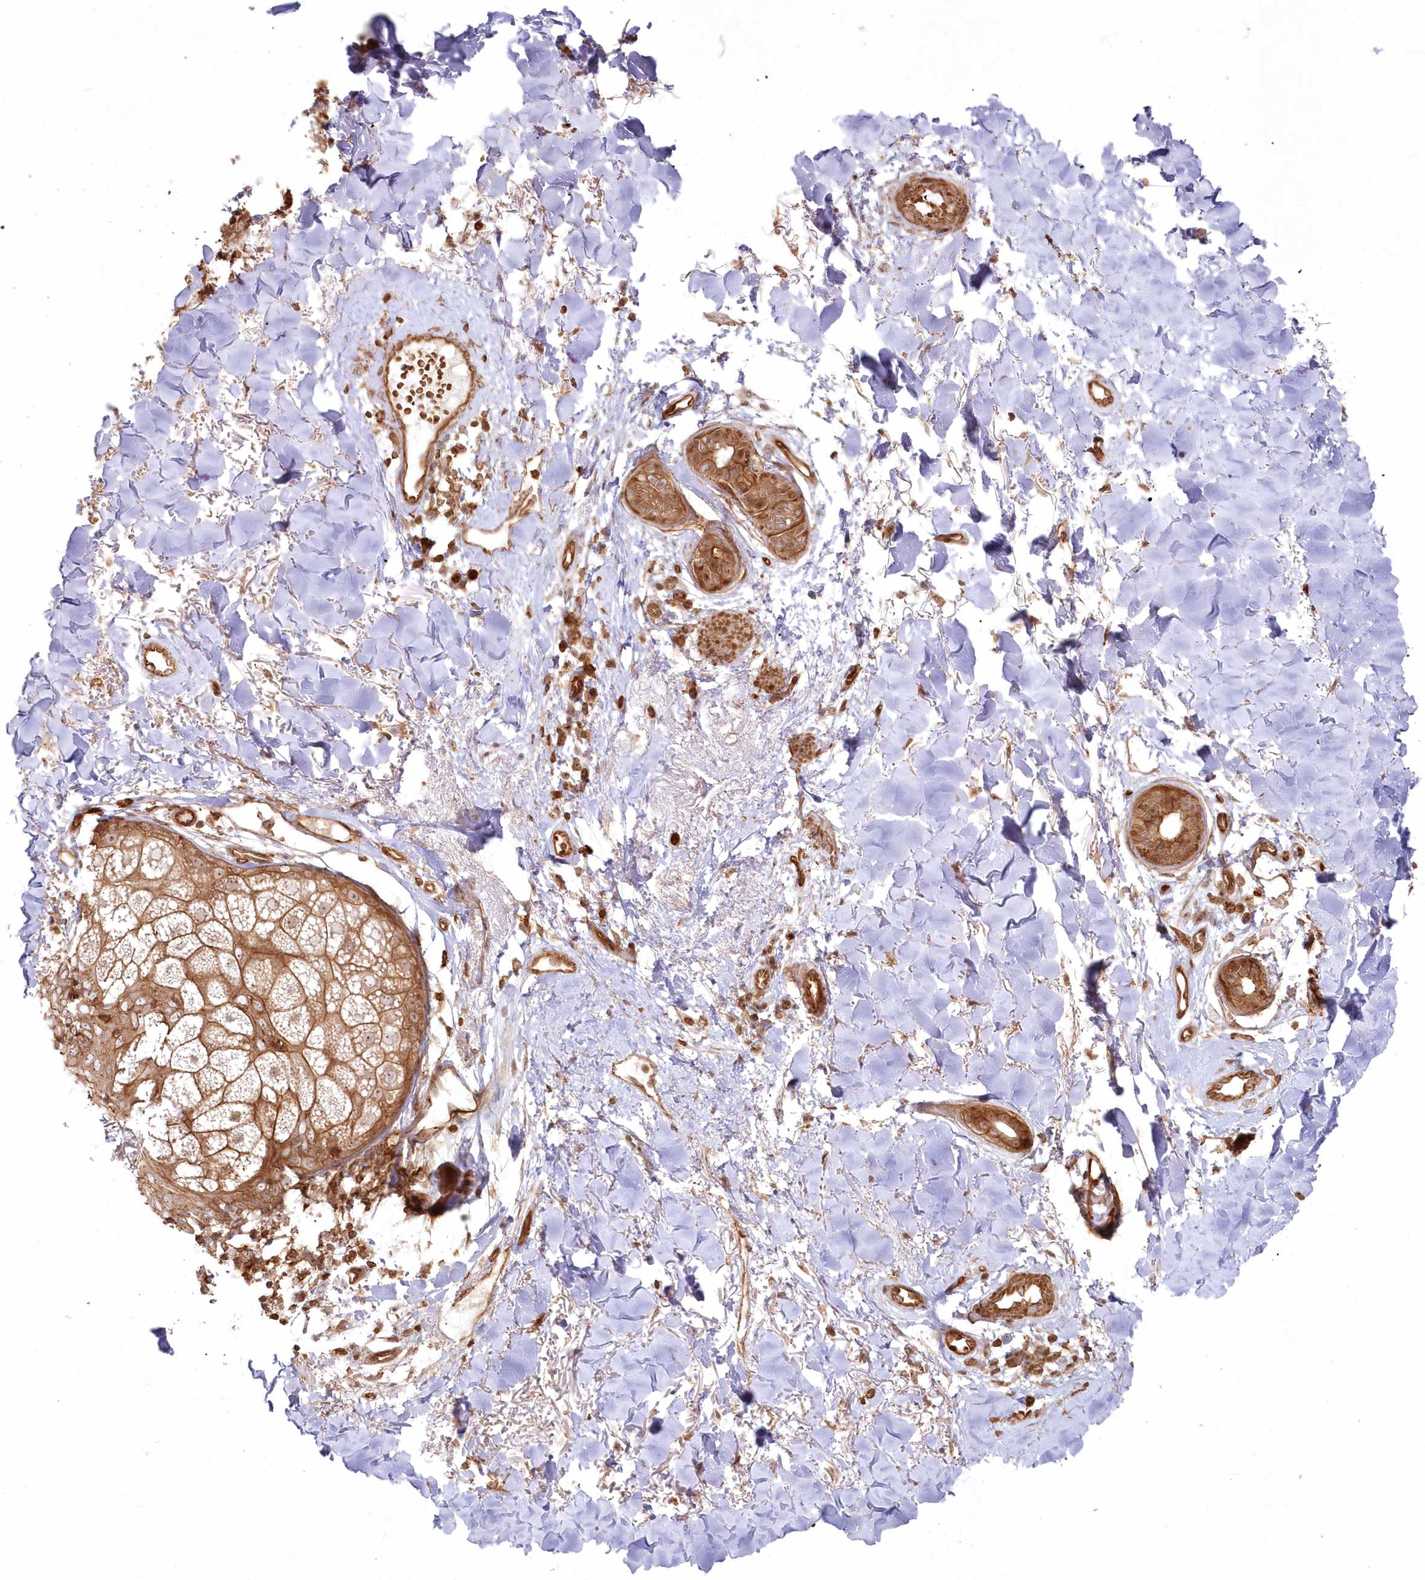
{"staining": {"intensity": "moderate", "quantity": ">75%", "location": "cytoplasmic/membranous"}, "tissue": "skin cancer", "cell_type": "Tumor cells", "image_type": "cancer", "snomed": [{"axis": "morphology", "description": "Basal cell carcinoma"}, {"axis": "topography", "description": "Skin"}], "caption": "Approximately >75% of tumor cells in human basal cell carcinoma (skin) demonstrate moderate cytoplasmic/membranous protein expression as visualized by brown immunohistochemical staining.", "gene": "RGCC", "patient": {"sex": "male", "age": 85}}